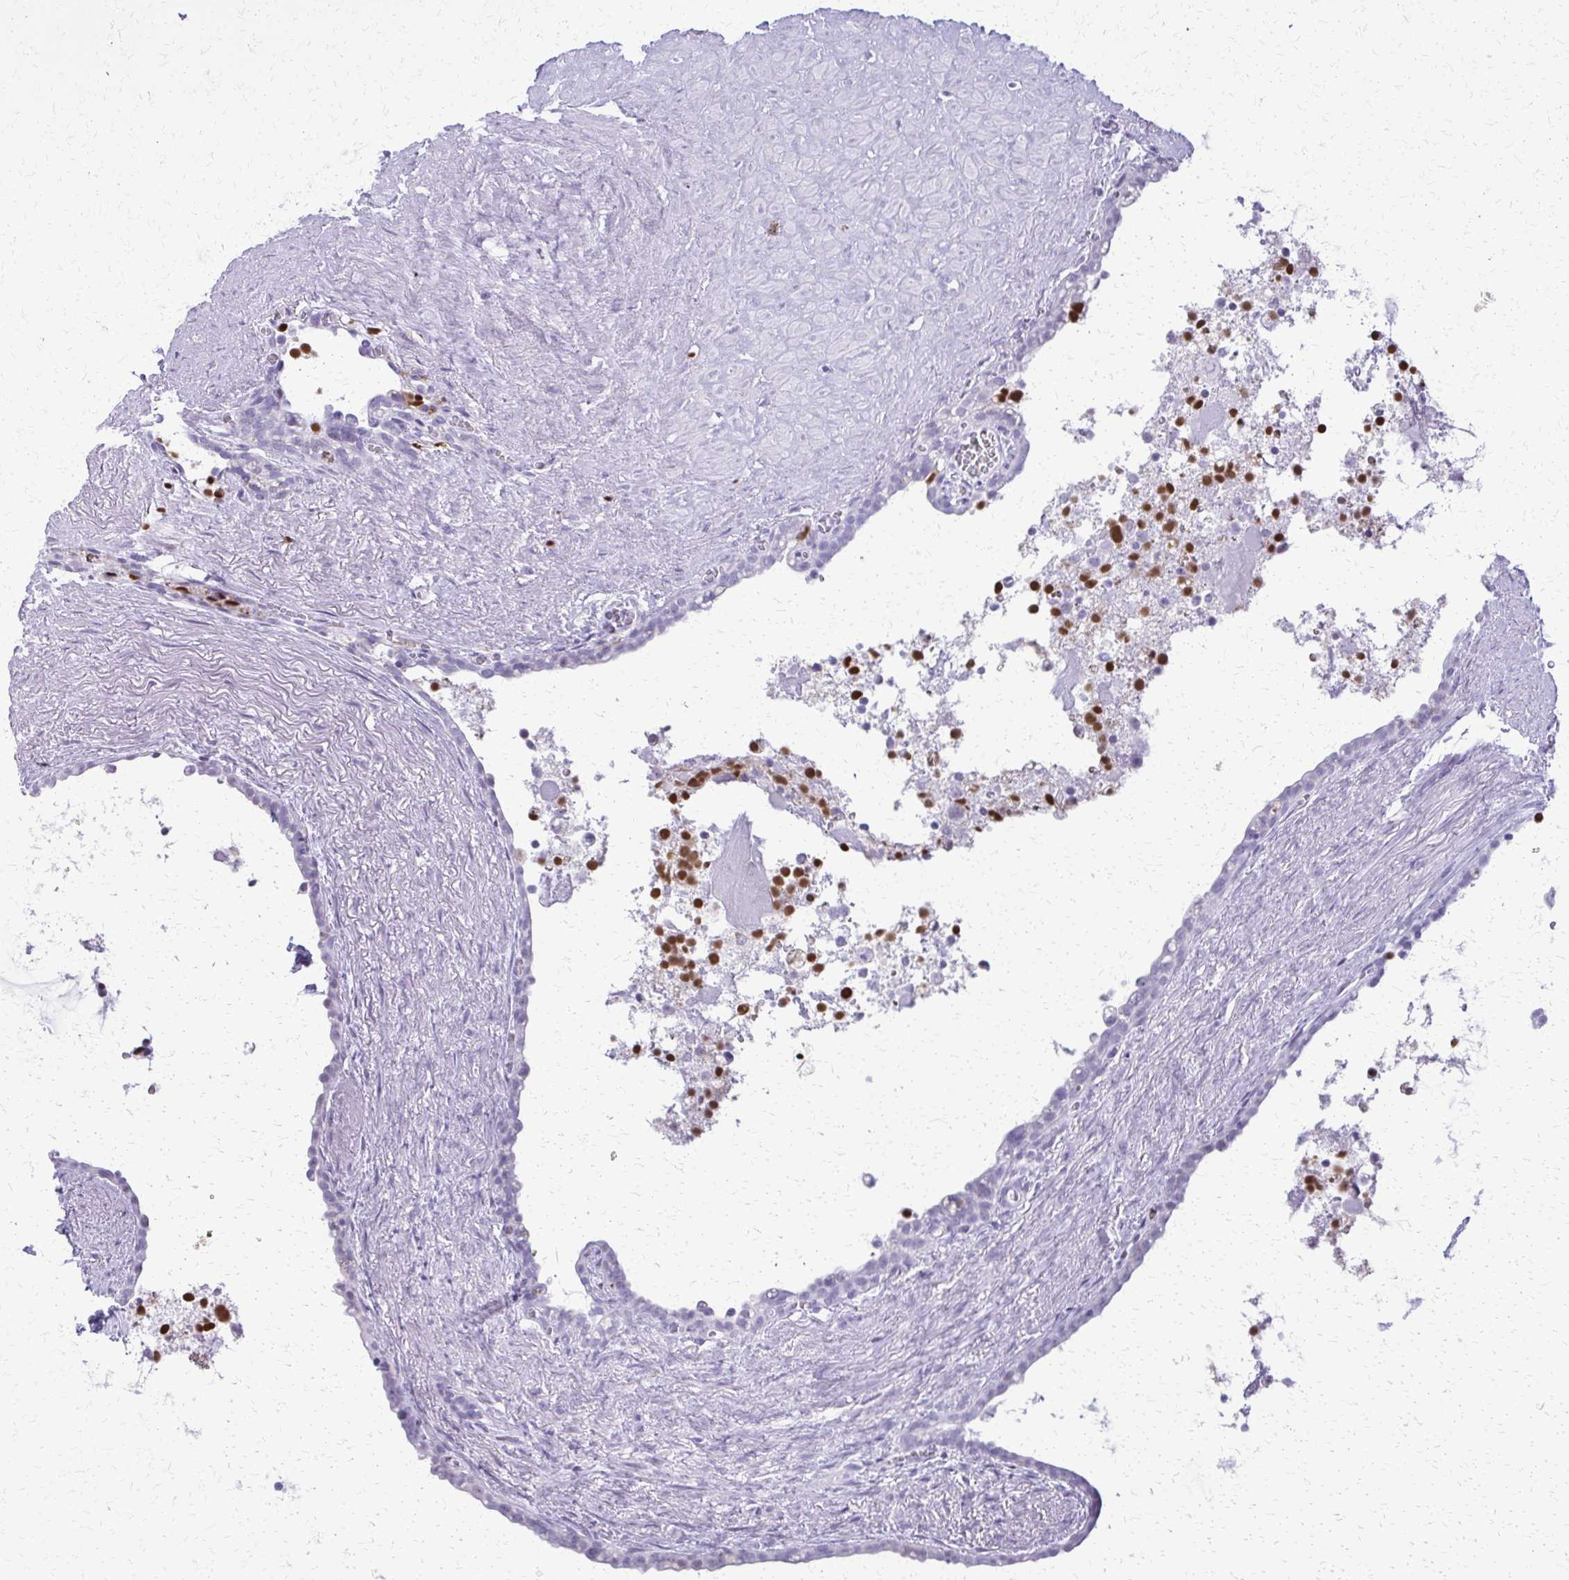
{"staining": {"intensity": "negative", "quantity": "none", "location": "none"}, "tissue": "seminal vesicle", "cell_type": "Glandular cells", "image_type": "normal", "snomed": [{"axis": "morphology", "description": "Normal tissue, NOS"}, {"axis": "topography", "description": "Seminal veicle"}], "caption": "Micrograph shows no significant protein staining in glandular cells of unremarkable seminal vesicle. (DAB IHC with hematoxylin counter stain).", "gene": "FAM162B", "patient": {"sex": "male", "age": 76}}